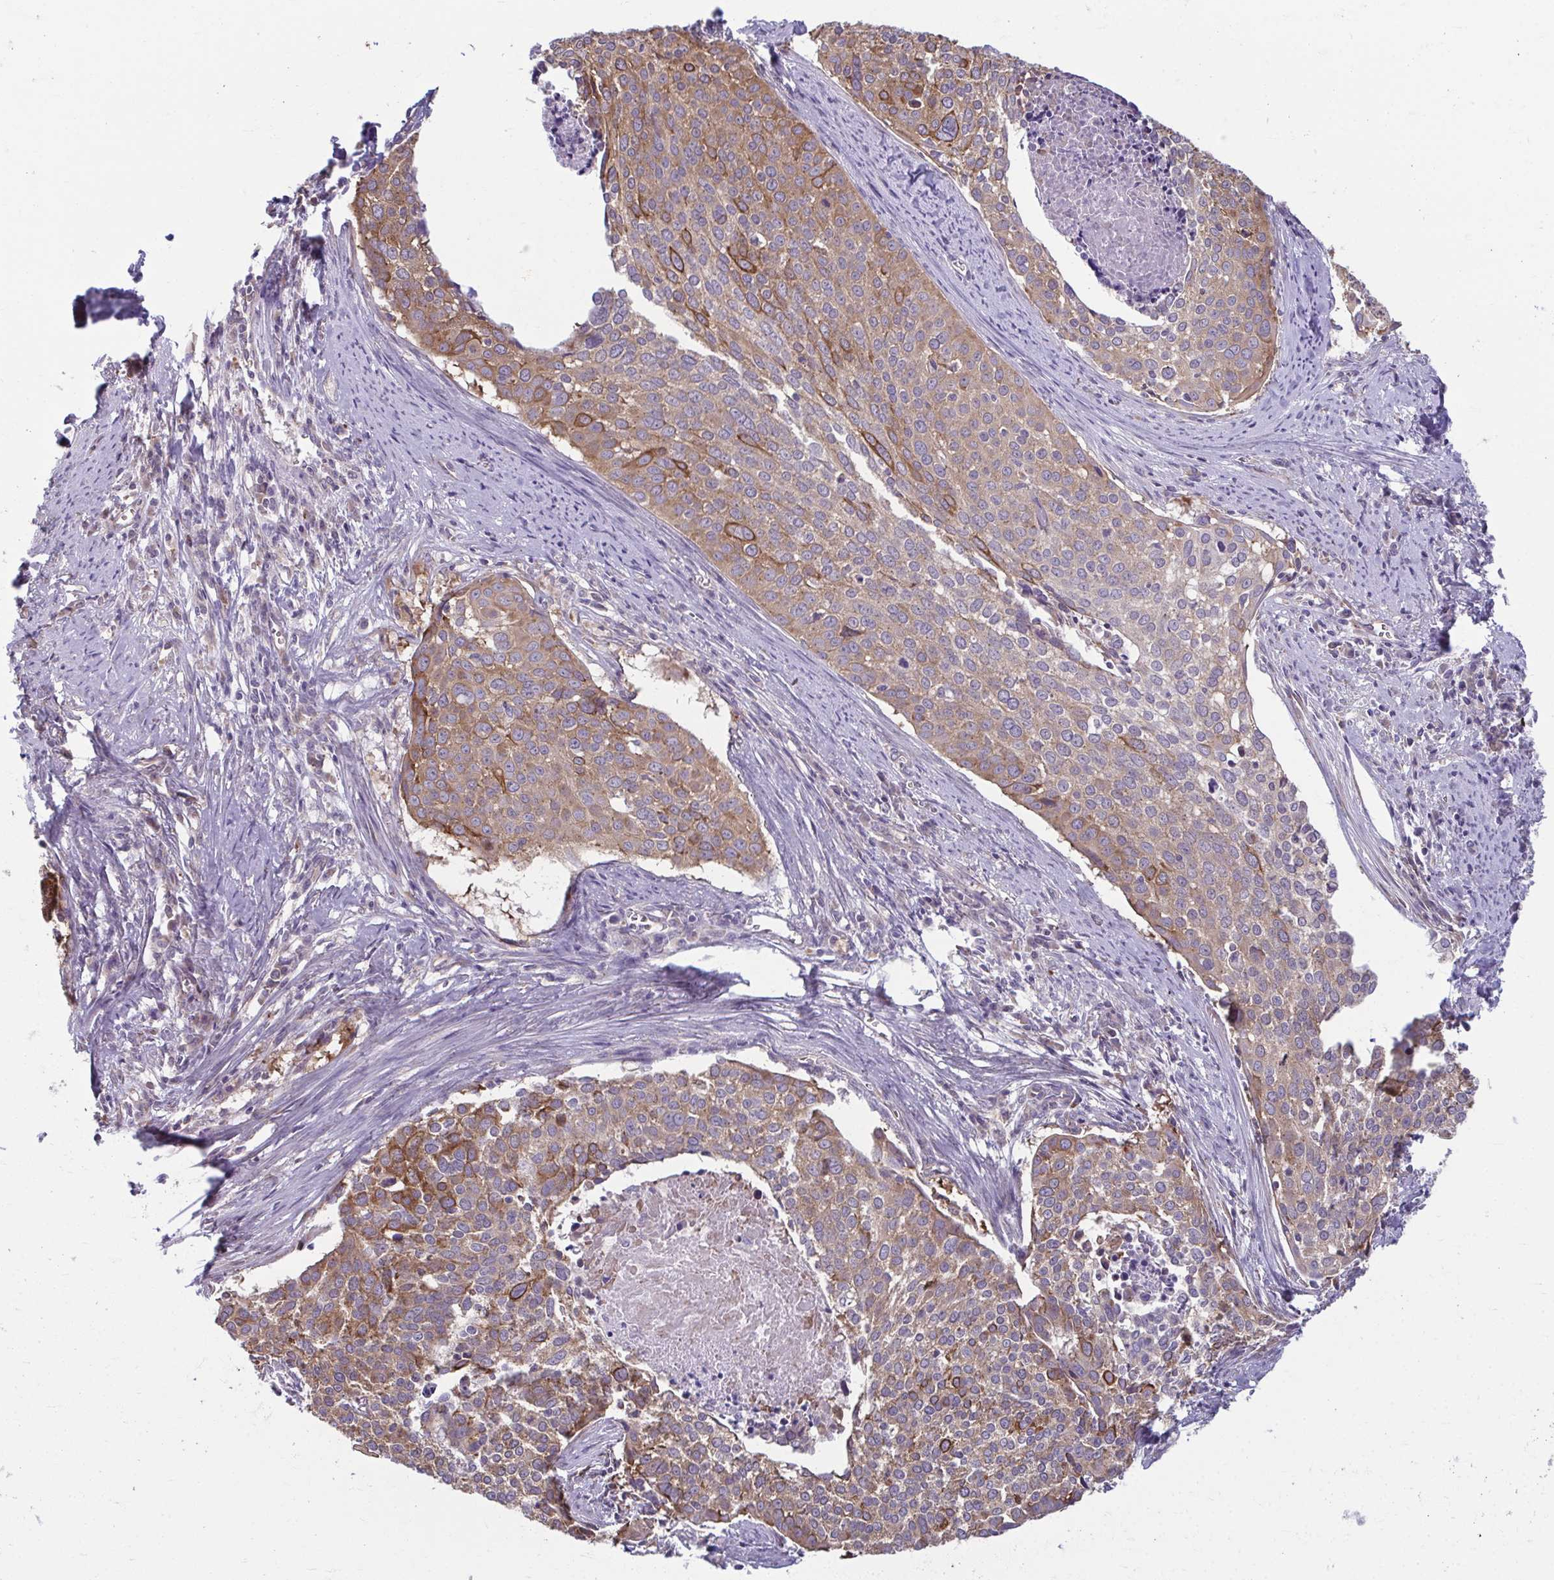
{"staining": {"intensity": "moderate", "quantity": ">75%", "location": "cytoplasmic/membranous"}, "tissue": "cervical cancer", "cell_type": "Tumor cells", "image_type": "cancer", "snomed": [{"axis": "morphology", "description": "Squamous cell carcinoma, NOS"}, {"axis": "topography", "description": "Cervix"}], "caption": "The histopathology image shows immunohistochemical staining of cervical cancer. There is moderate cytoplasmic/membranous expression is appreciated in about >75% of tumor cells.", "gene": "TMEM108", "patient": {"sex": "female", "age": 39}}